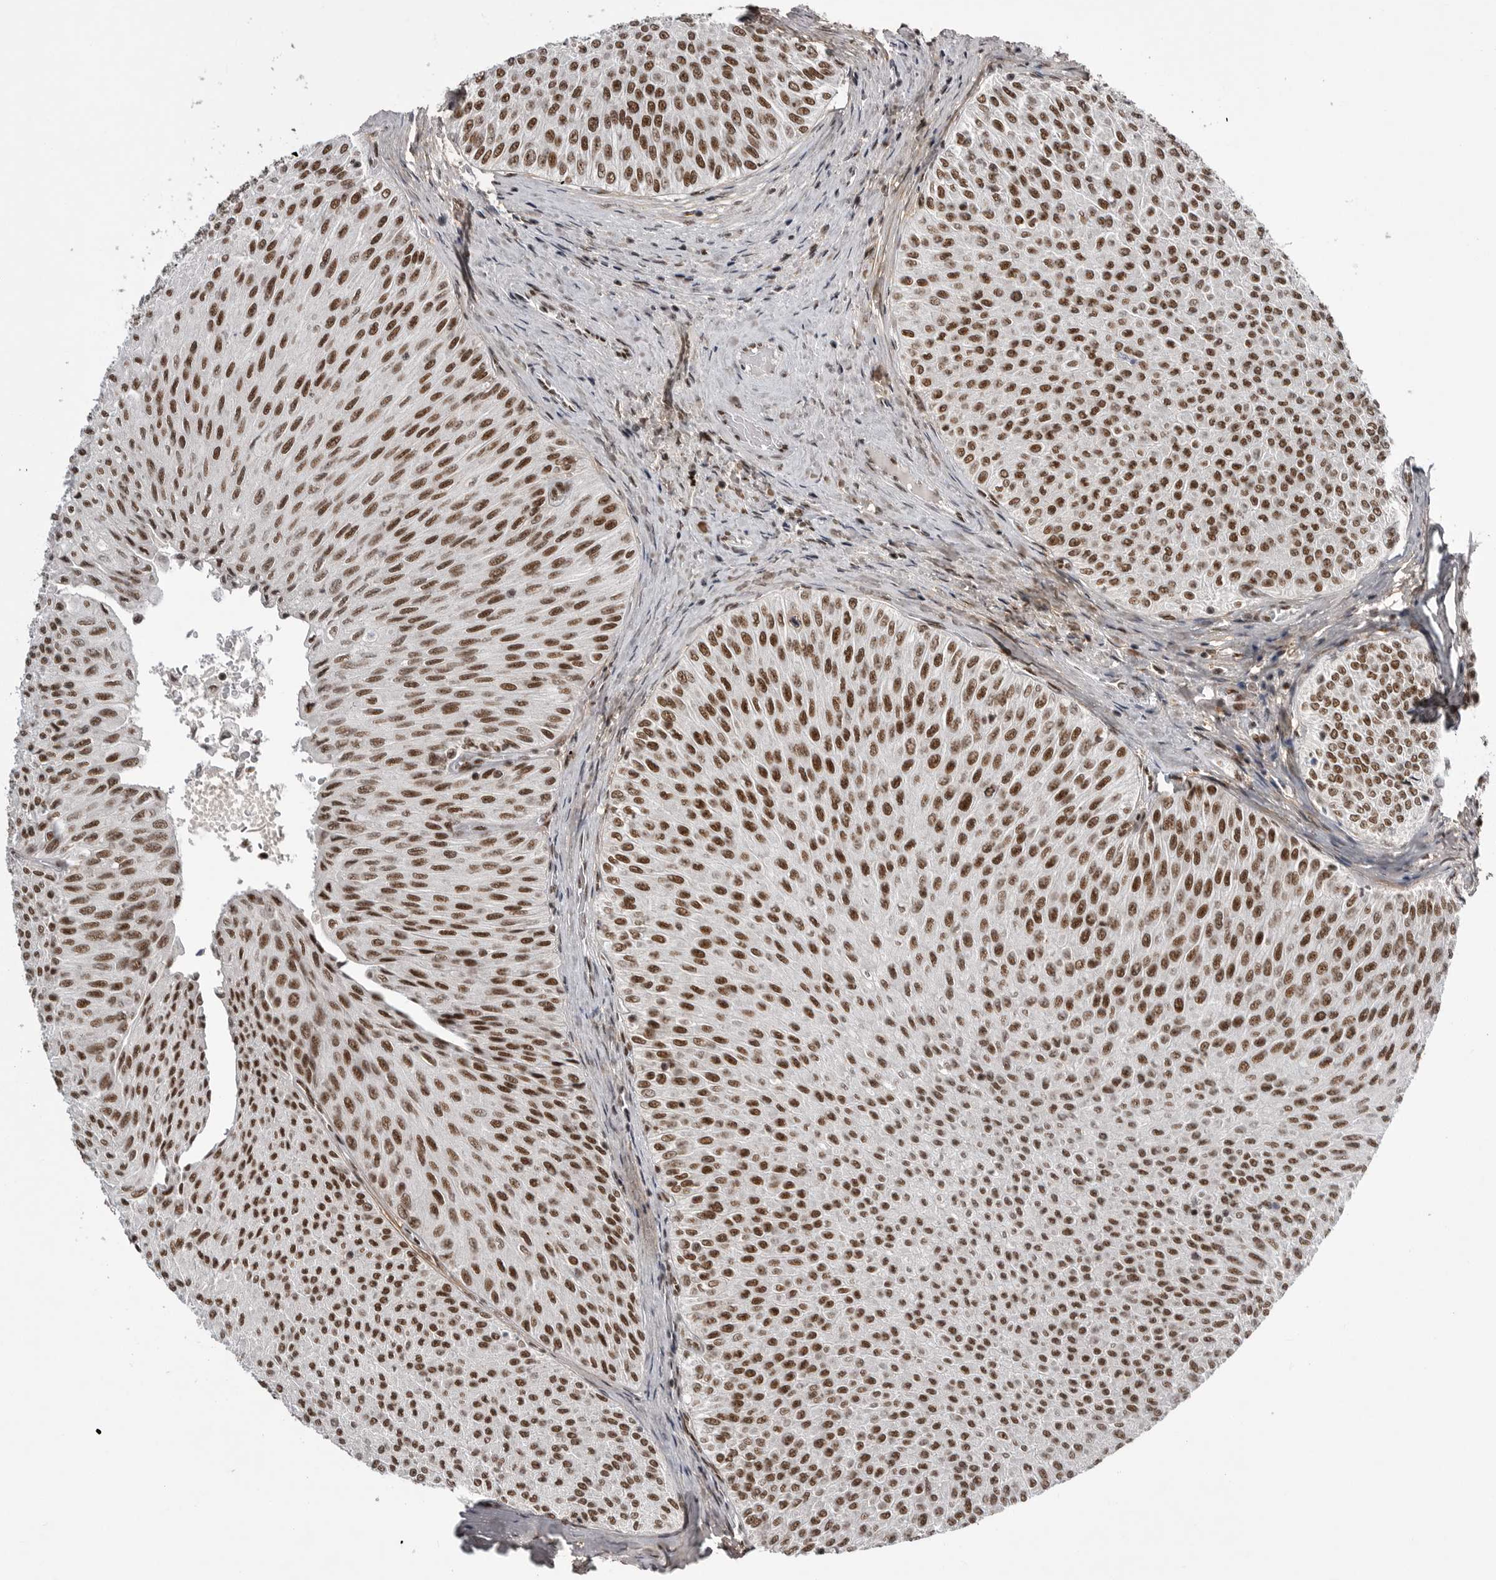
{"staining": {"intensity": "strong", "quantity": ">75%", "location": "nuclear"}, "tissue": "urothelial cancer", "cell_type": "Tumor cells", "image_type": "cancer", "snomed": [{"axis": "morphology", "description": "Urothelial carcinoma, Low grade"}, {"axis": "topography", "description": "Urinary bladder"}], "caption": "Brown immunohistochemical staining in human urothelial cancer shows strong nuclear positivity in approximately >75% of tumor cells.", "gene": "PPP1R8", "patient": {"sex": "male", "age": 78}}